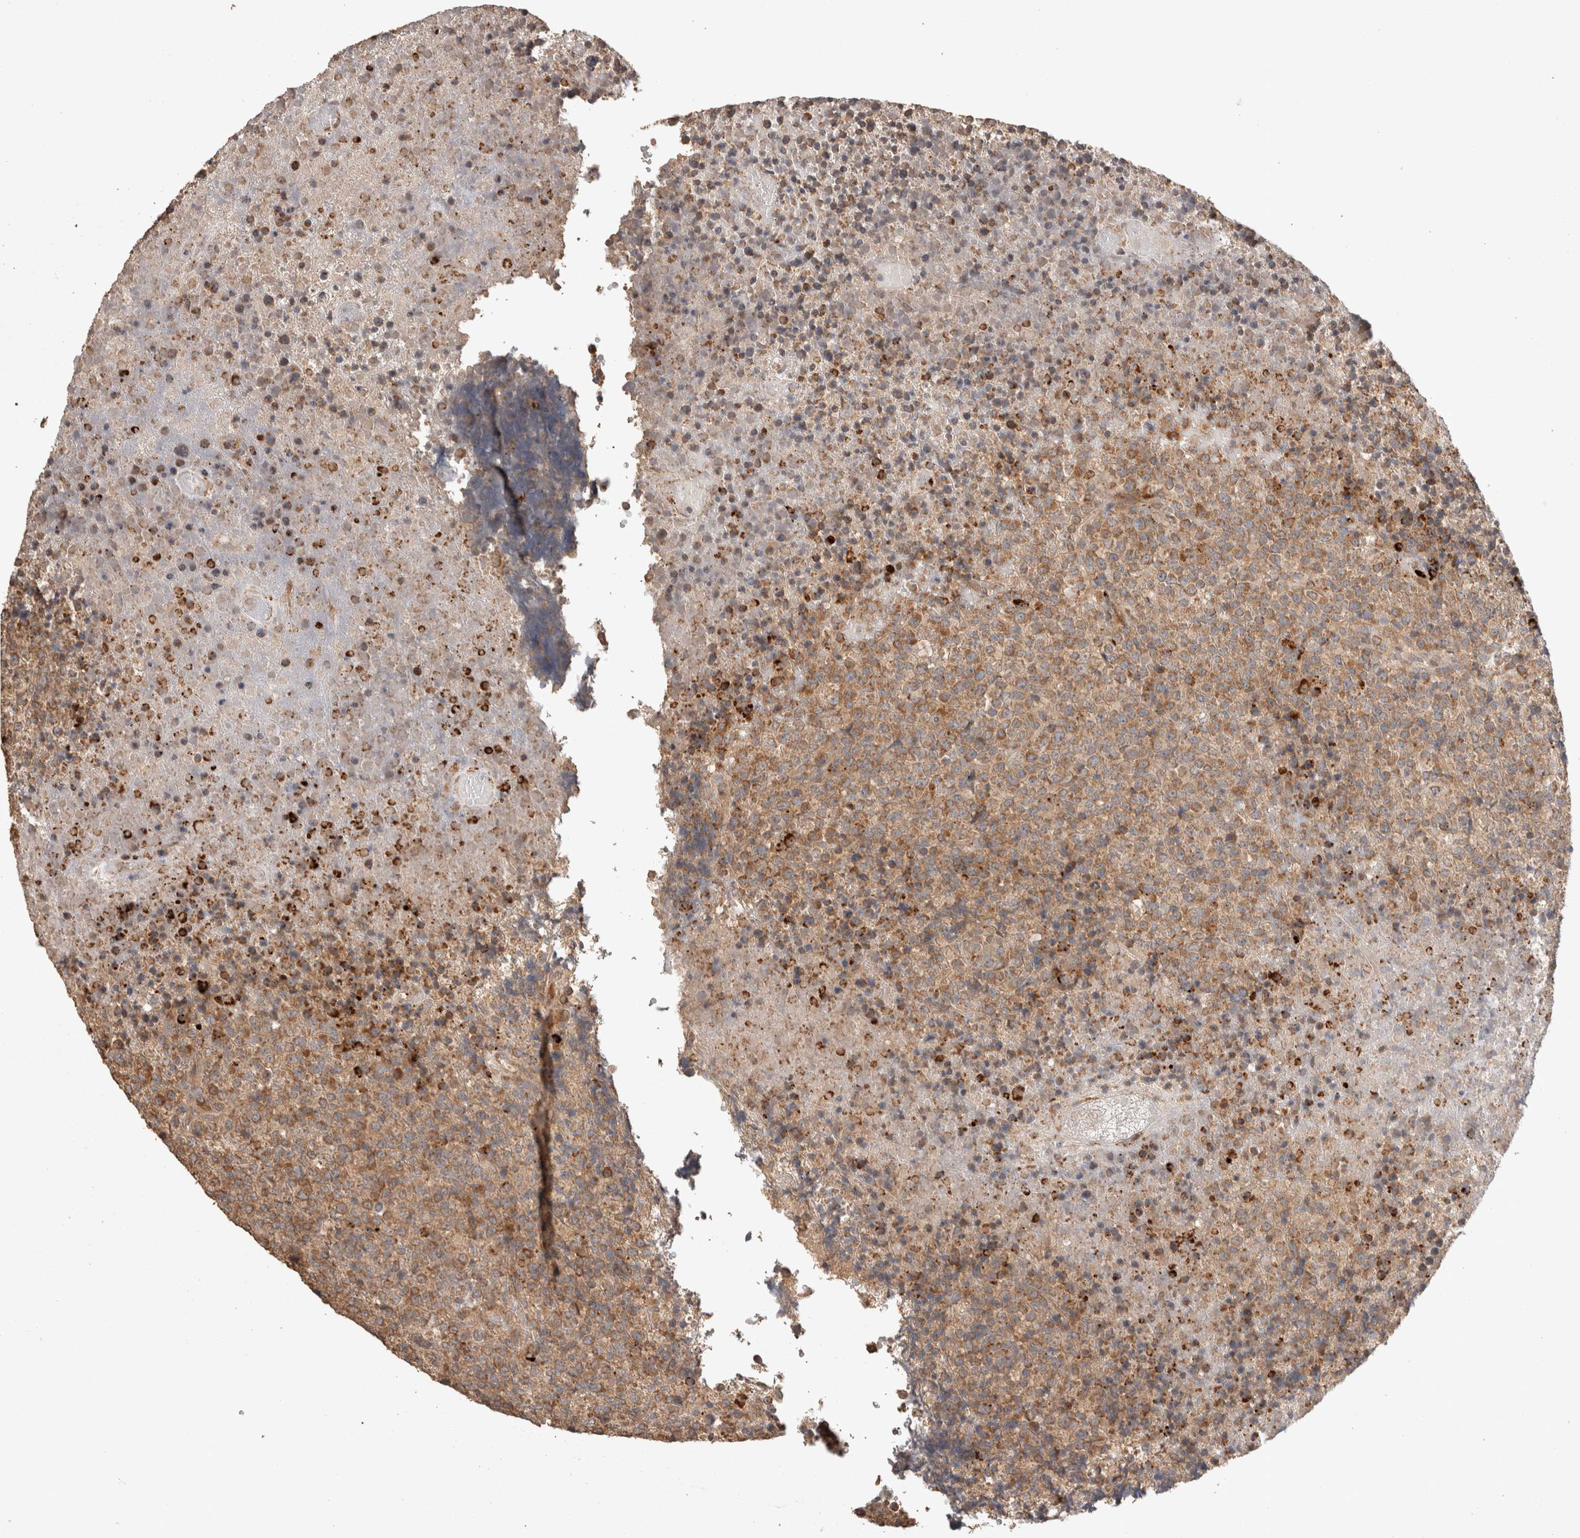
{"staining": {"intensity": "moderate", "quantity": ">75%", "location": "cytoplasmic/membranous"}, "tissue": "lymphoma", "cell_type": "Tumor cells", "image_type": "cancer", "snomed": [{"axis": "morphology", "description": "Malignant lymphoma, non-Hodgkin's type, High grade"}, {"axis": "topography", "description": "Lymph node"}], "caption": "IHC image of neoplastic tissue: lymphoma stained using immunohistochemistry shows medium levels of moderate protein expression localized specifically in the cytoplasmic/membranous of tumor cells, appearing as a cytoplasmic/membranous brown color.", "gene": "HROB", "patient": {"sex": "male", "age": 13}}